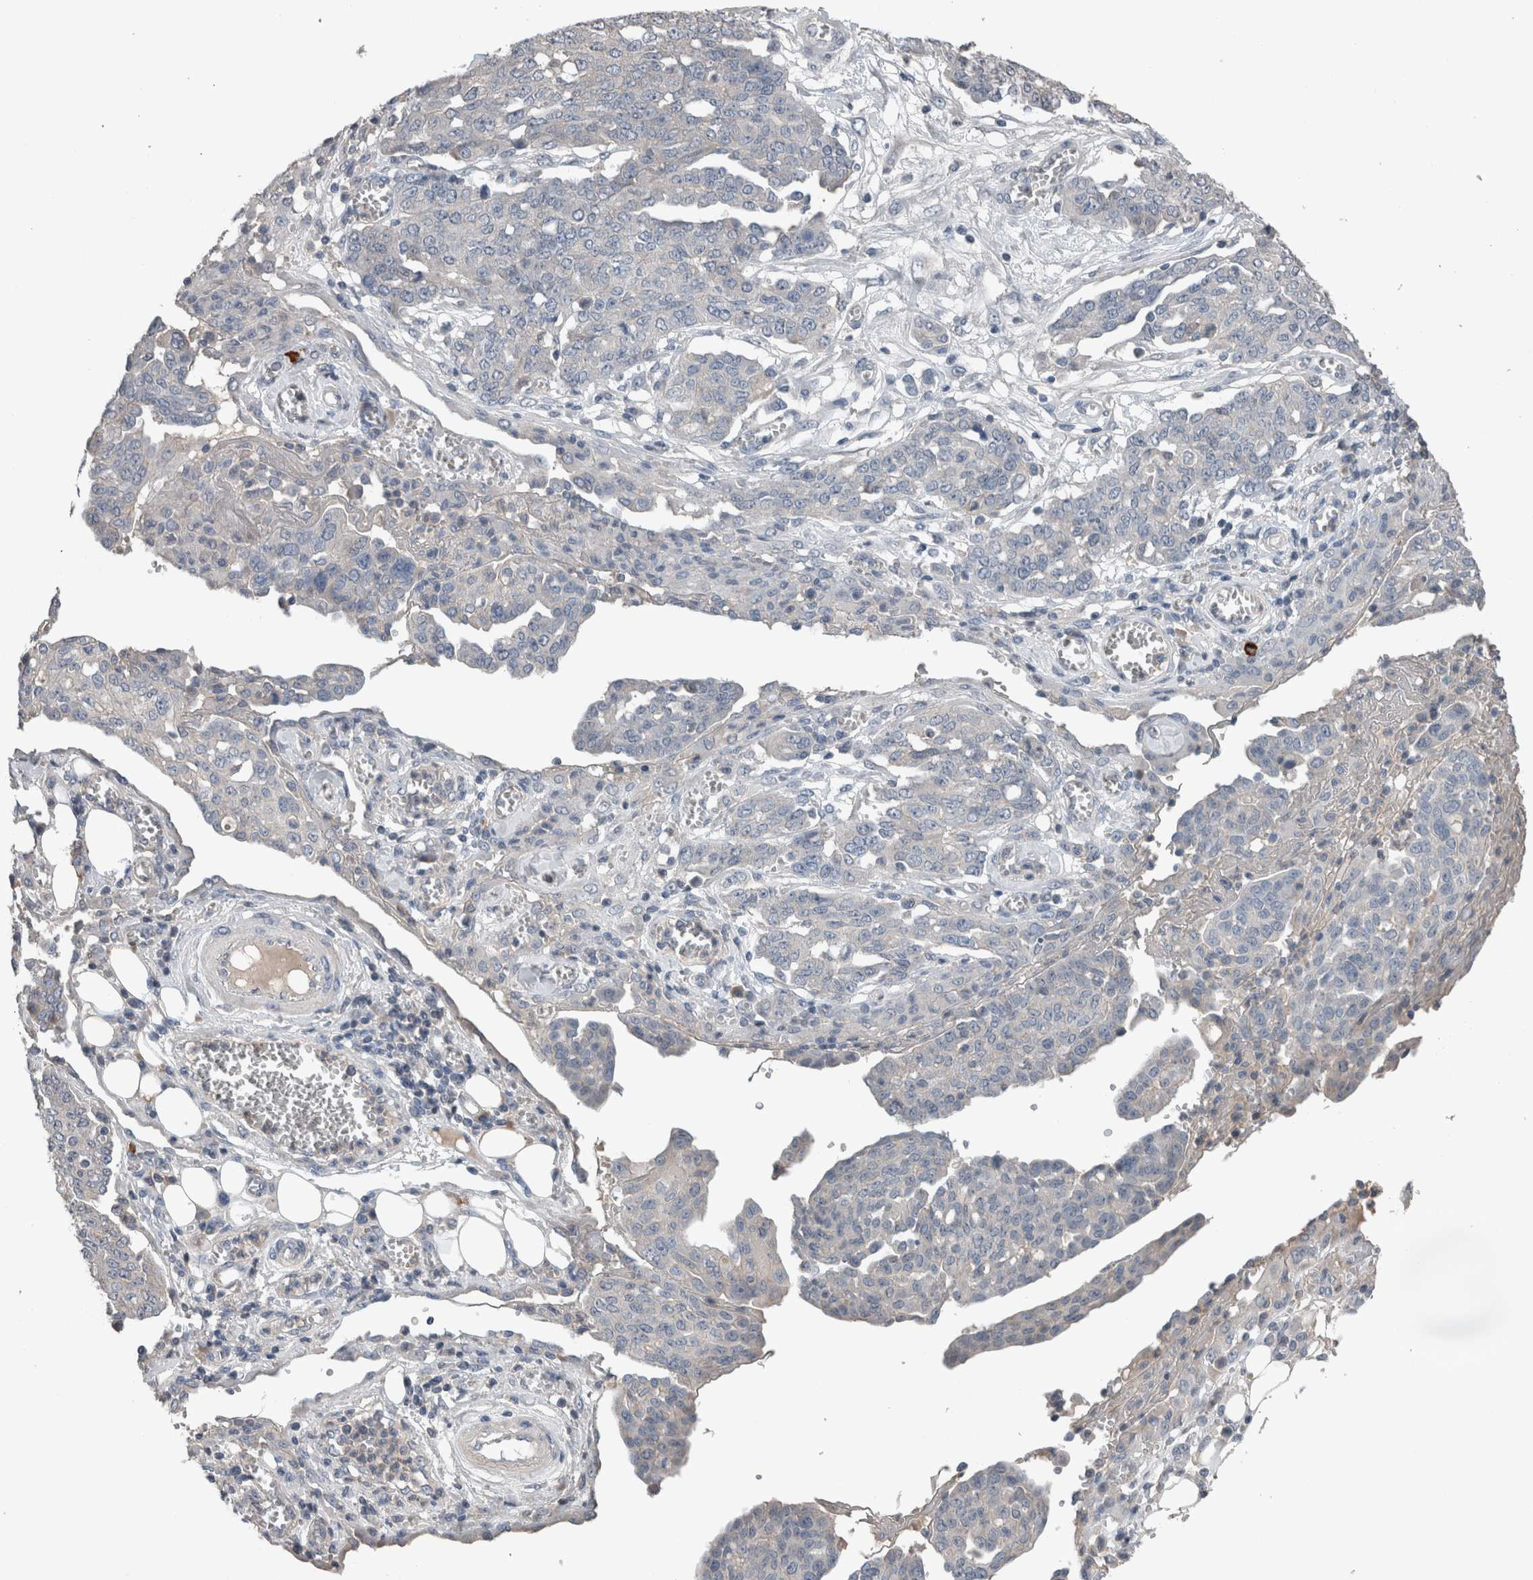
{"staining": {"intensity": "negative", "quantity": "none", "location": "none"}, "tissue": "ovarian cancer", "cell_type": "Tumor cells", "image_type": "cancer", "snomed": [{"axis": "morphology", "description": "Cystadenocarcinoma, serous, NOS"}, {"axis": "topography", "description": "Soft tissue"}, {"axis": "topography", "description": "Ovary"}], "caption": "Immunohistochemical staining of ovarian cancer (serous cystadenocarcinoma) displays no significant expression in tumor cells.", "gene": "CRNN", "patient": {"sex": "female", "age": 57}}